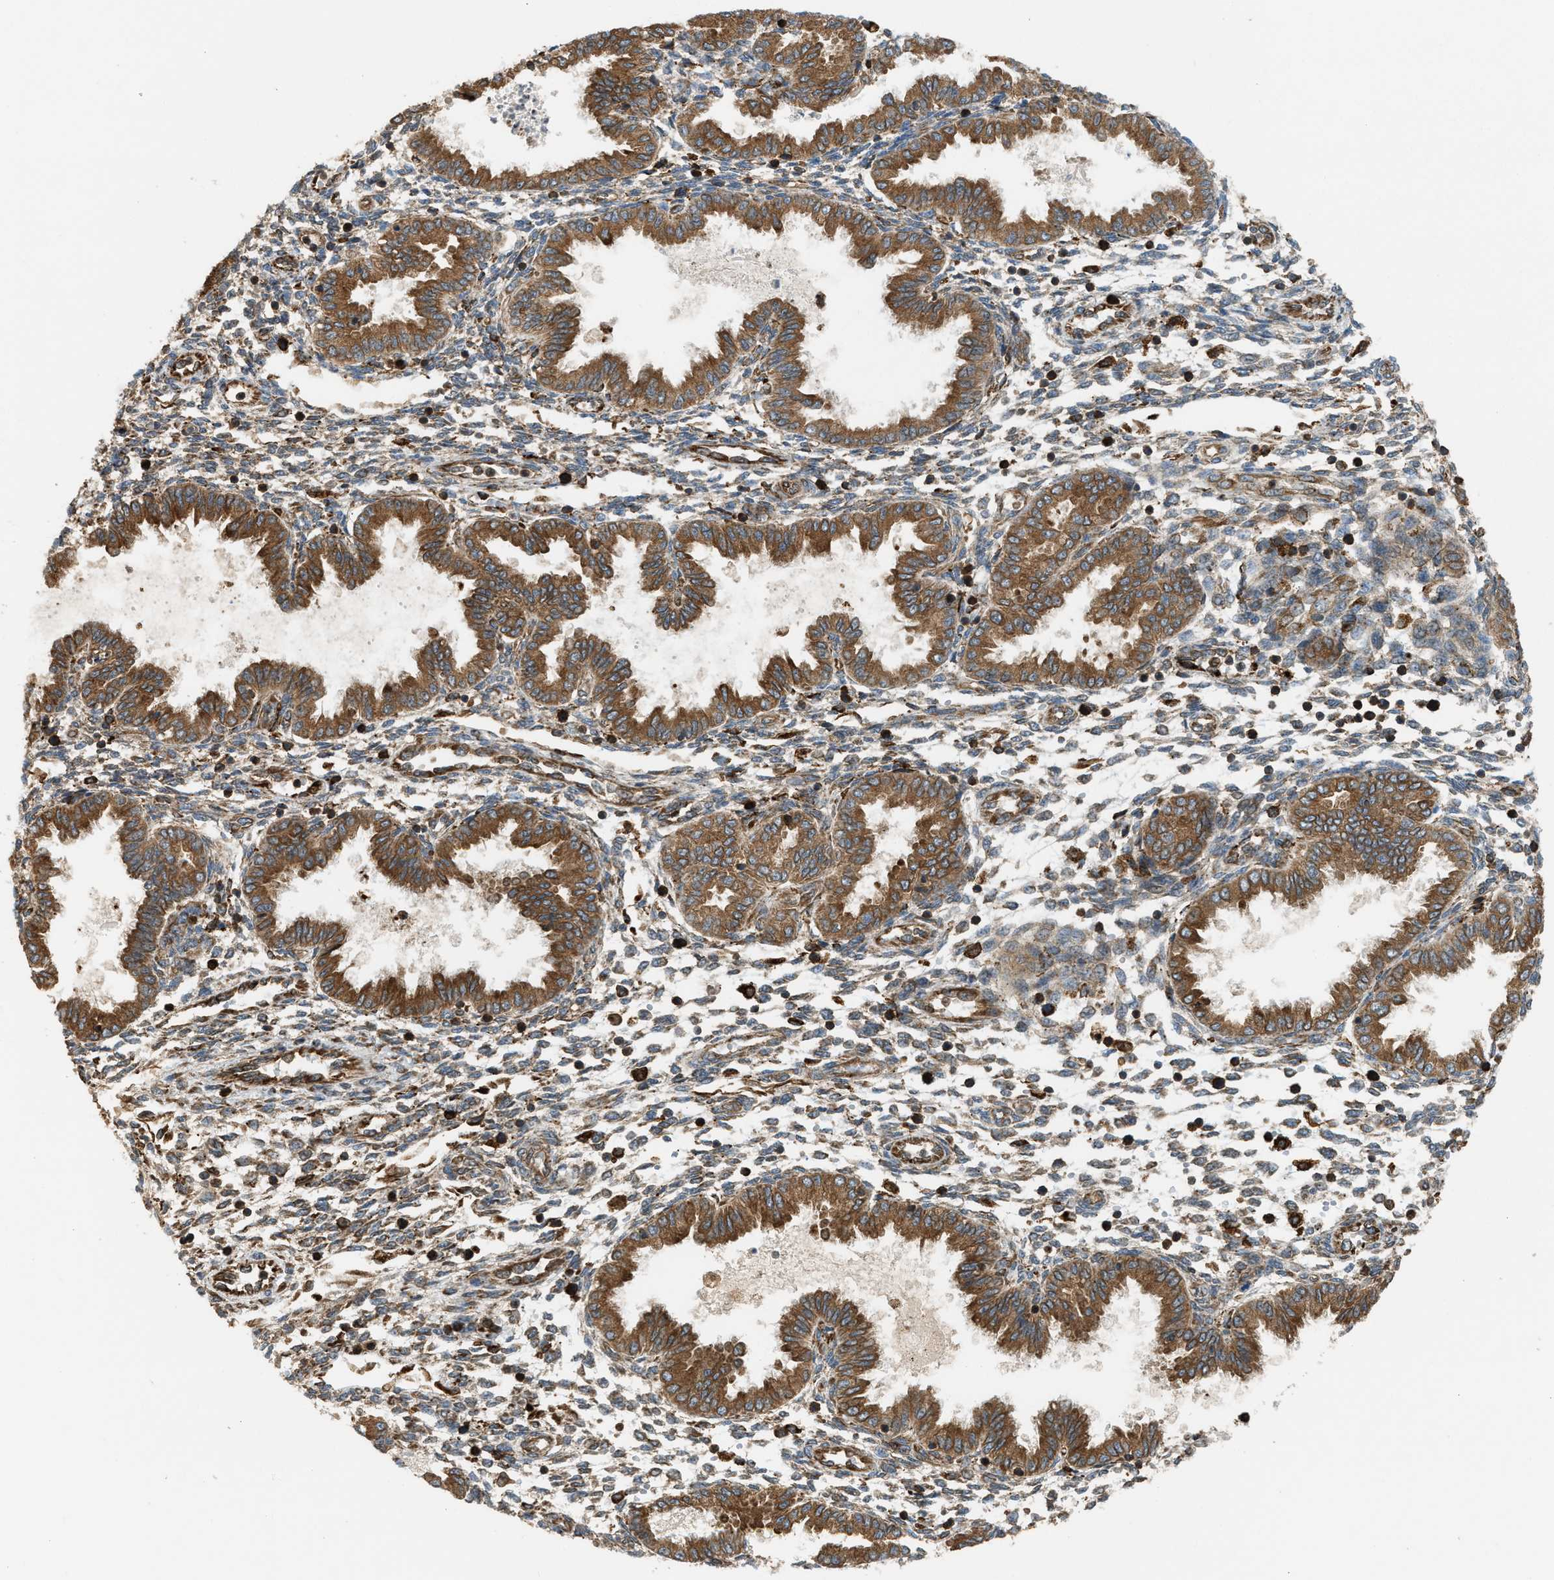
{"staining": {"intensity": "moderate", "quantity": ">75%", "location": "cytoplasmic/membranous"}, "tissue": "endometrium", "cell_type": "Cells in endometrial stroma", "image_type": "normal", "snomed": [{"axis": "morphology", "description": "Normal tissue, NOS"}, {"axis": "topography", "description": "Endometrium"}], "caption": "Immunohistochemistry (DAB (3,3'-diaminobenzidine)) staining of unremarkable human endometrium demonstrates moderate cytoplasmic/membranous protein staining in about >75% of cells in endometrial stroma. Using DAB (3,3'-diaminobenzidine) (brown) and hematoxylin (blue) stains, captured at high magnification using brightfield microscopy.", "gene": "BAIAP2L1", "patient": {"sex": "female", "age": 33}}